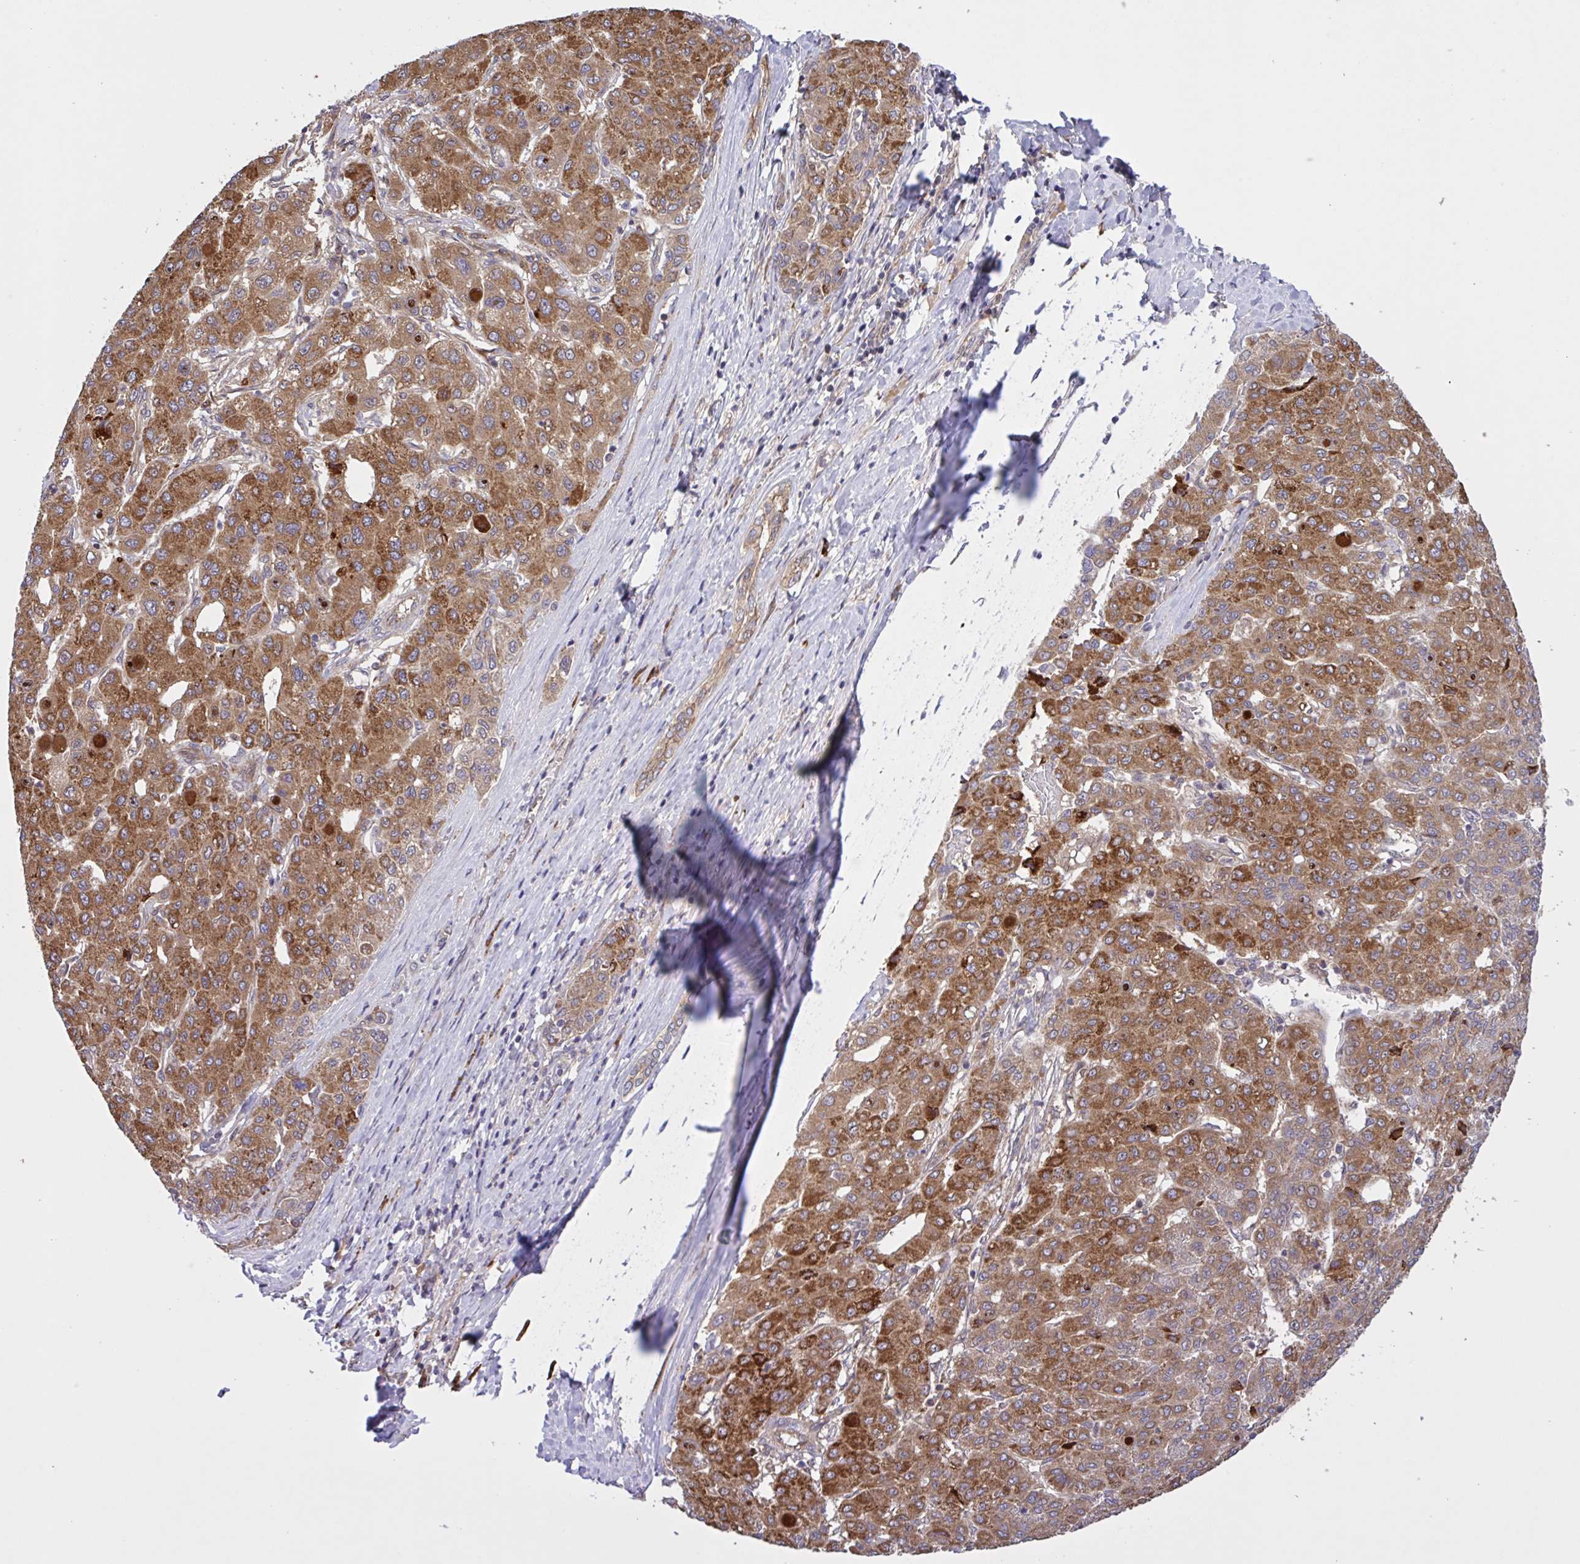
{"staining": {"intensity": "moderate", "quantity": "25%-75%", "location": "cytoplasmic/membranous"}, "tissue": "liver cancer", "cell_type": "Tumor cells", "image_type": "cancer", "snomed": [{"axis": "morphology", "description": "Carcinoma, Hepatocellular, NOS"}, {"axis": "topography", "description": "Liver"}], "caption": "Protein positivity by immunohistochemistry (IHC) shows moderate cytoplasmic/membranous staining in about 25%-75% of tumor cells in liver cancer.", "gene": "INTS10", "patient": {"sex": "male", "age": 65}}